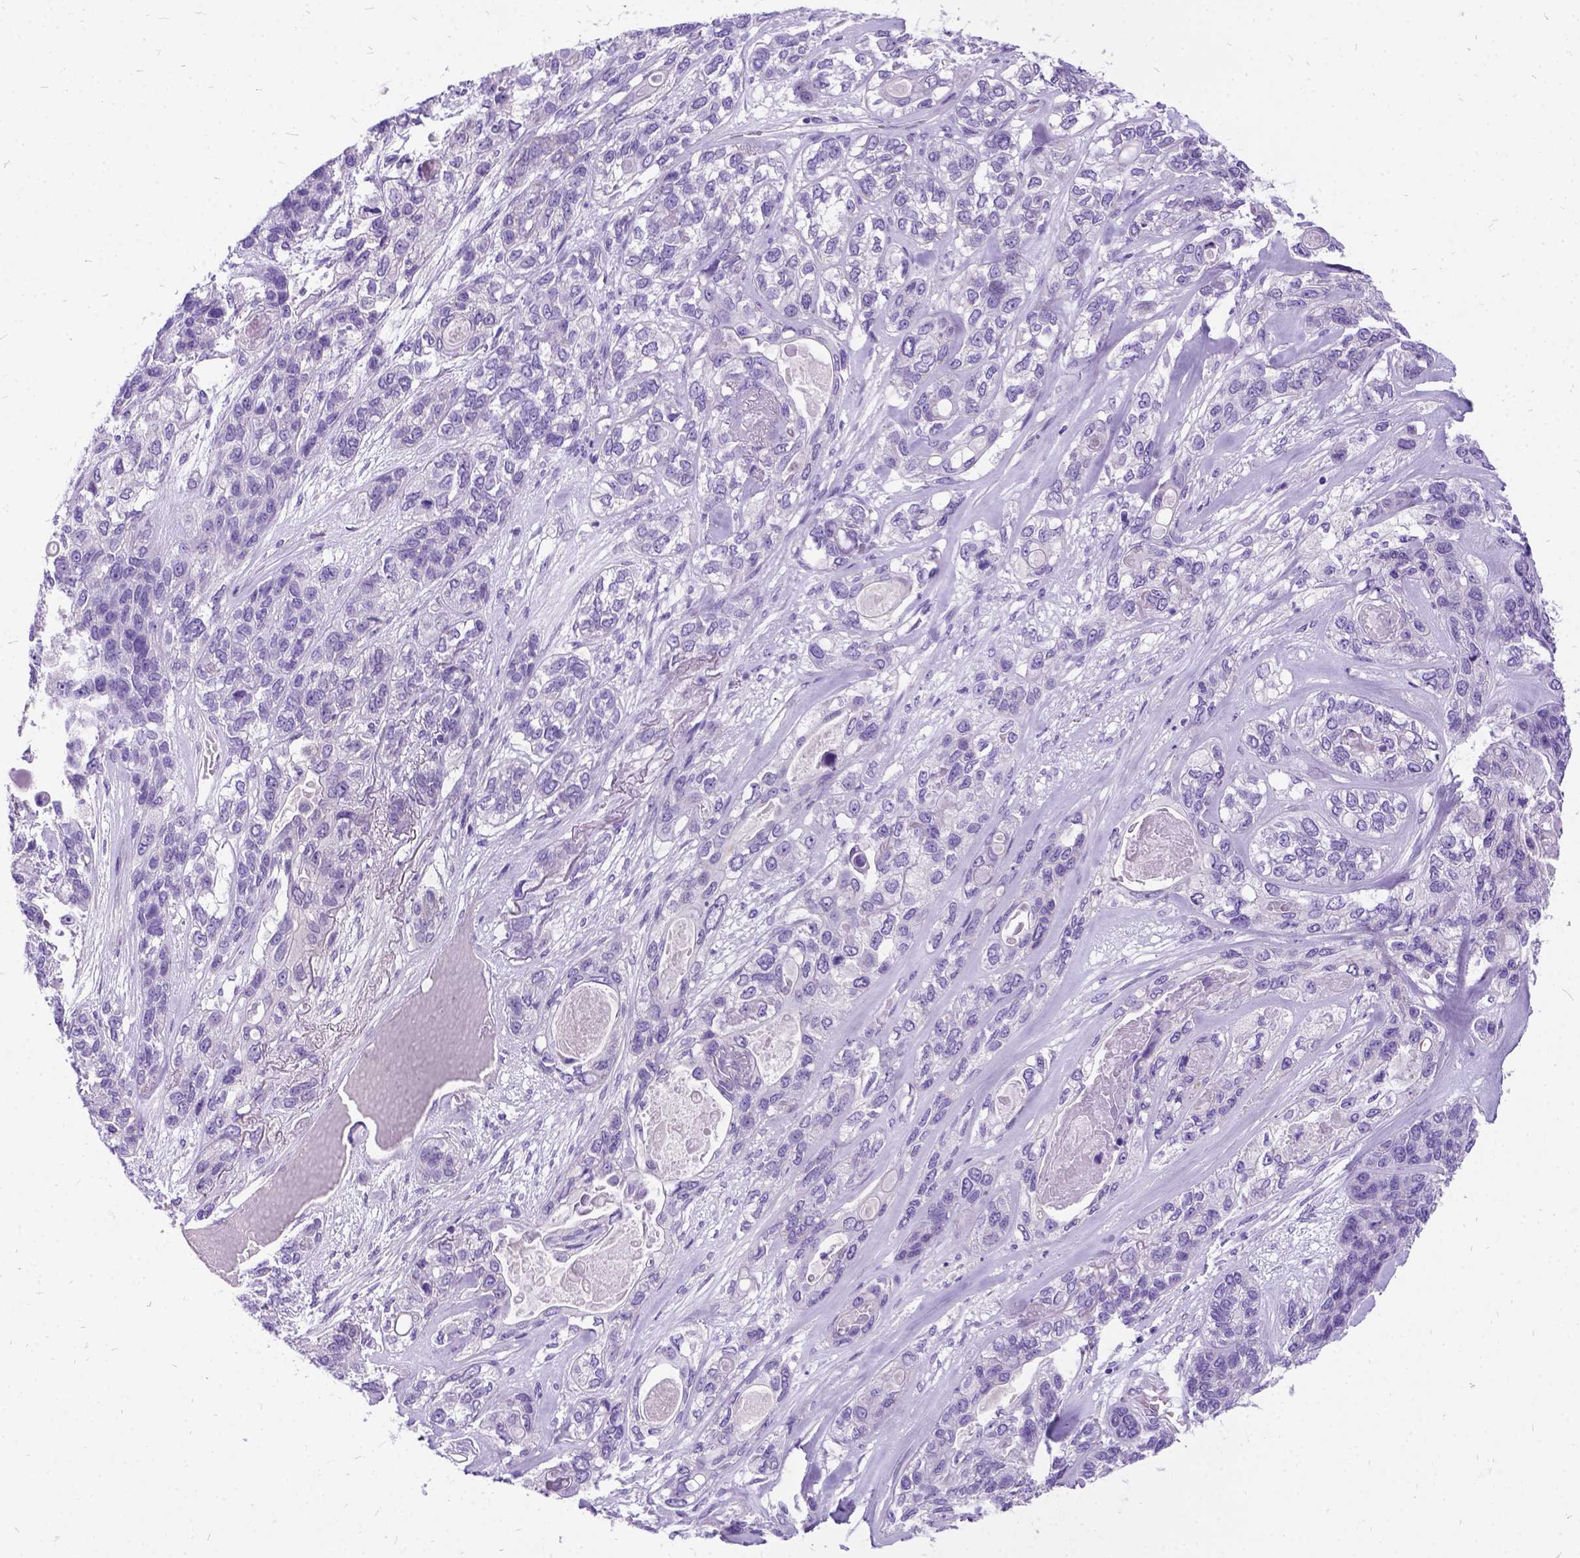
{"staining": {"intensity": "negative", "quantity": "none", "location": "none"}, "tissue": "lung cancer", "cell_type": "Tumor cells", "image_type": "cancer", "snomed": [{"axis": "morphology", "description": "Squamous cell carcinoma, NOS"}, {"axis": "topography", "description": "Lung"}], "caption": "Tumor cells are negative for brown protein staining in lung cancer. (Immunohistochemistry (ihc), brightfield microscopy, high magnification).", "gene": "PRG2", "patient": {"sex": "female", "age": 70}}